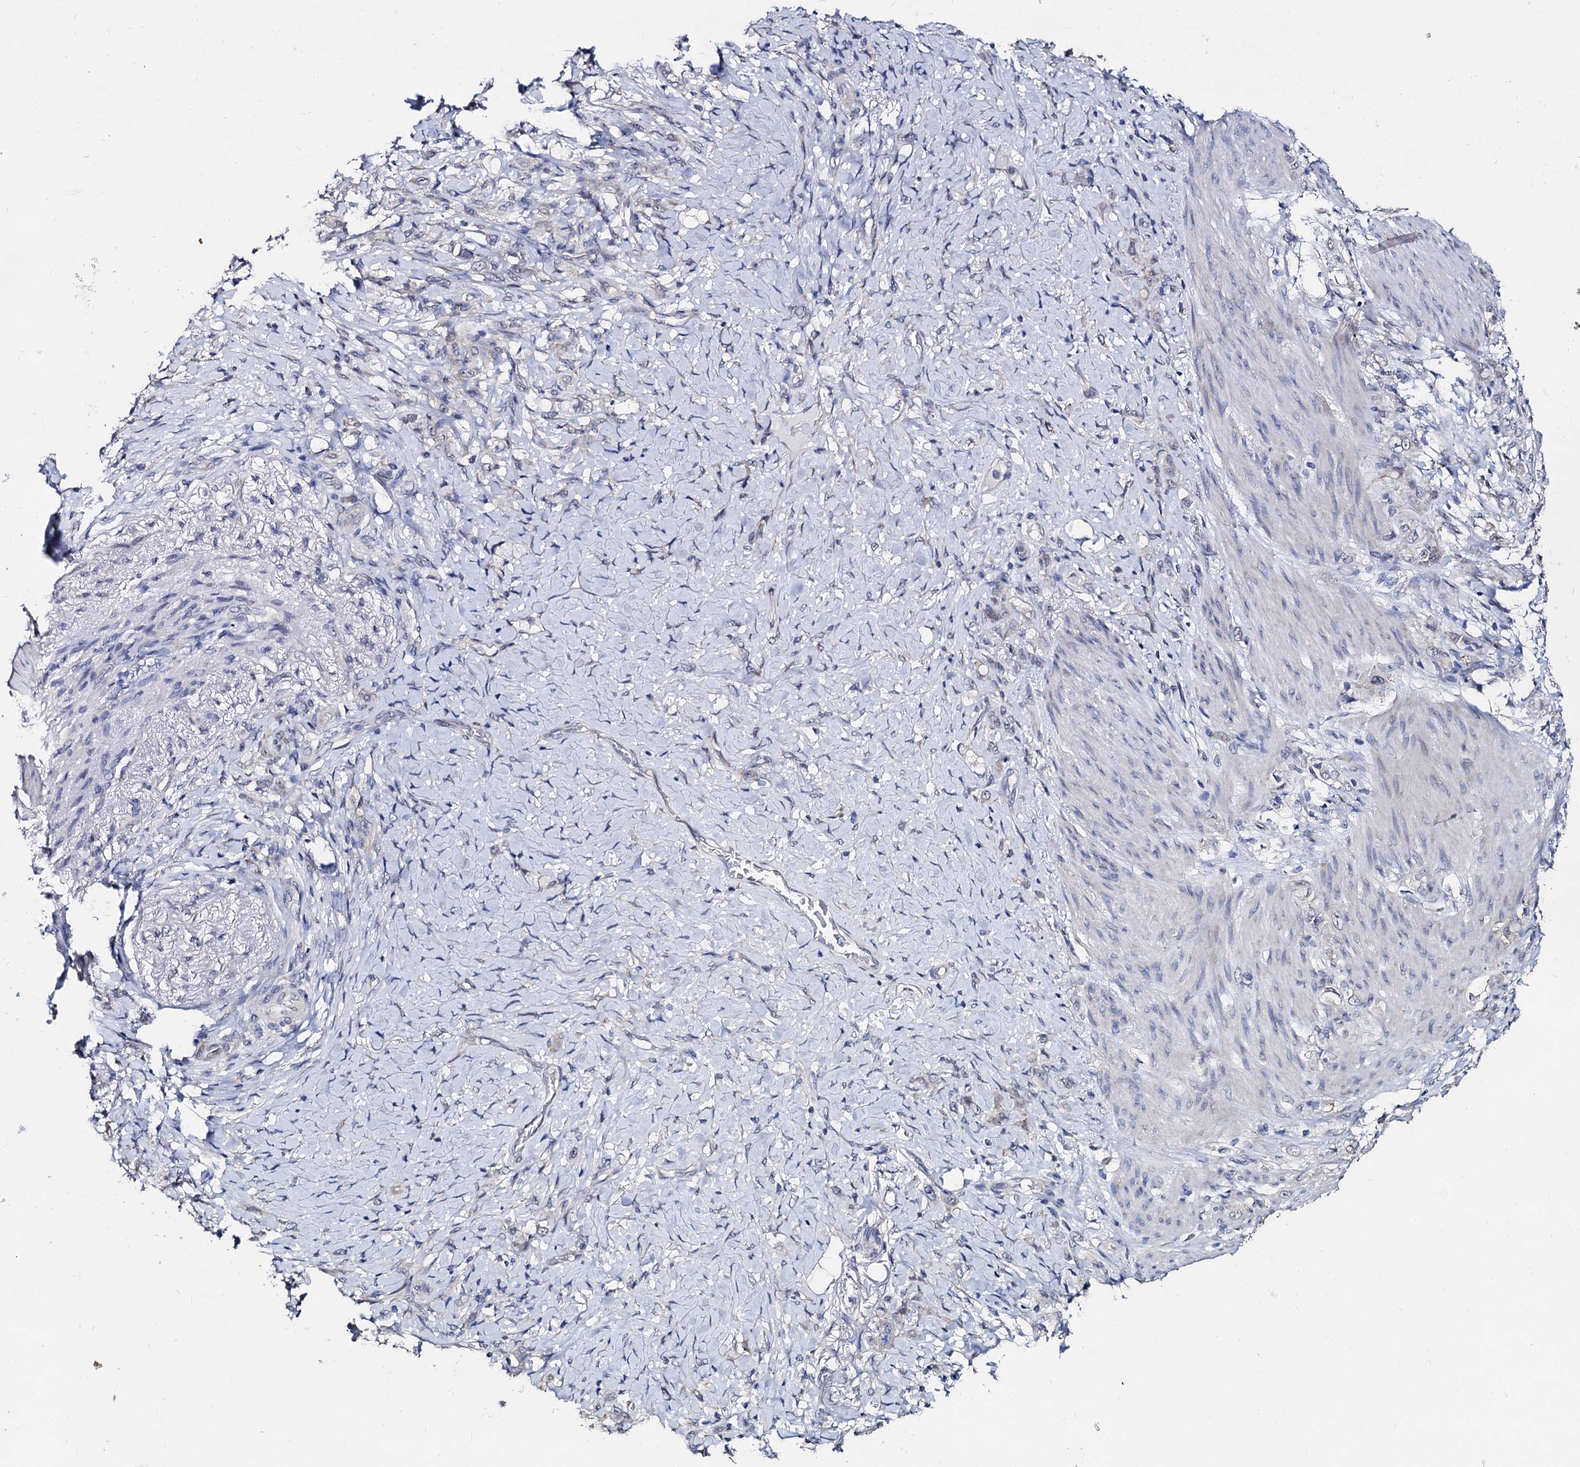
{"staining": {"intensity": "negative", "quantity": "none", "location": "none"}, "tissue": "stomach cancer", "cell_type": "Tumor cells", "image_type": "cancer", "snomed": [{"axis": "morphology", "description": "Adenocarcinoma, NOS"}, {"axis": "topography", "description": "Stomach"}], "caption": "This is an immunohistochemistry (IHC) micrograph of human stomach adenocarcinoma. There is no positivity in tumor cells.", "gene": "CAPRIN2", "patient": {"sex": "female", "age": 79}}